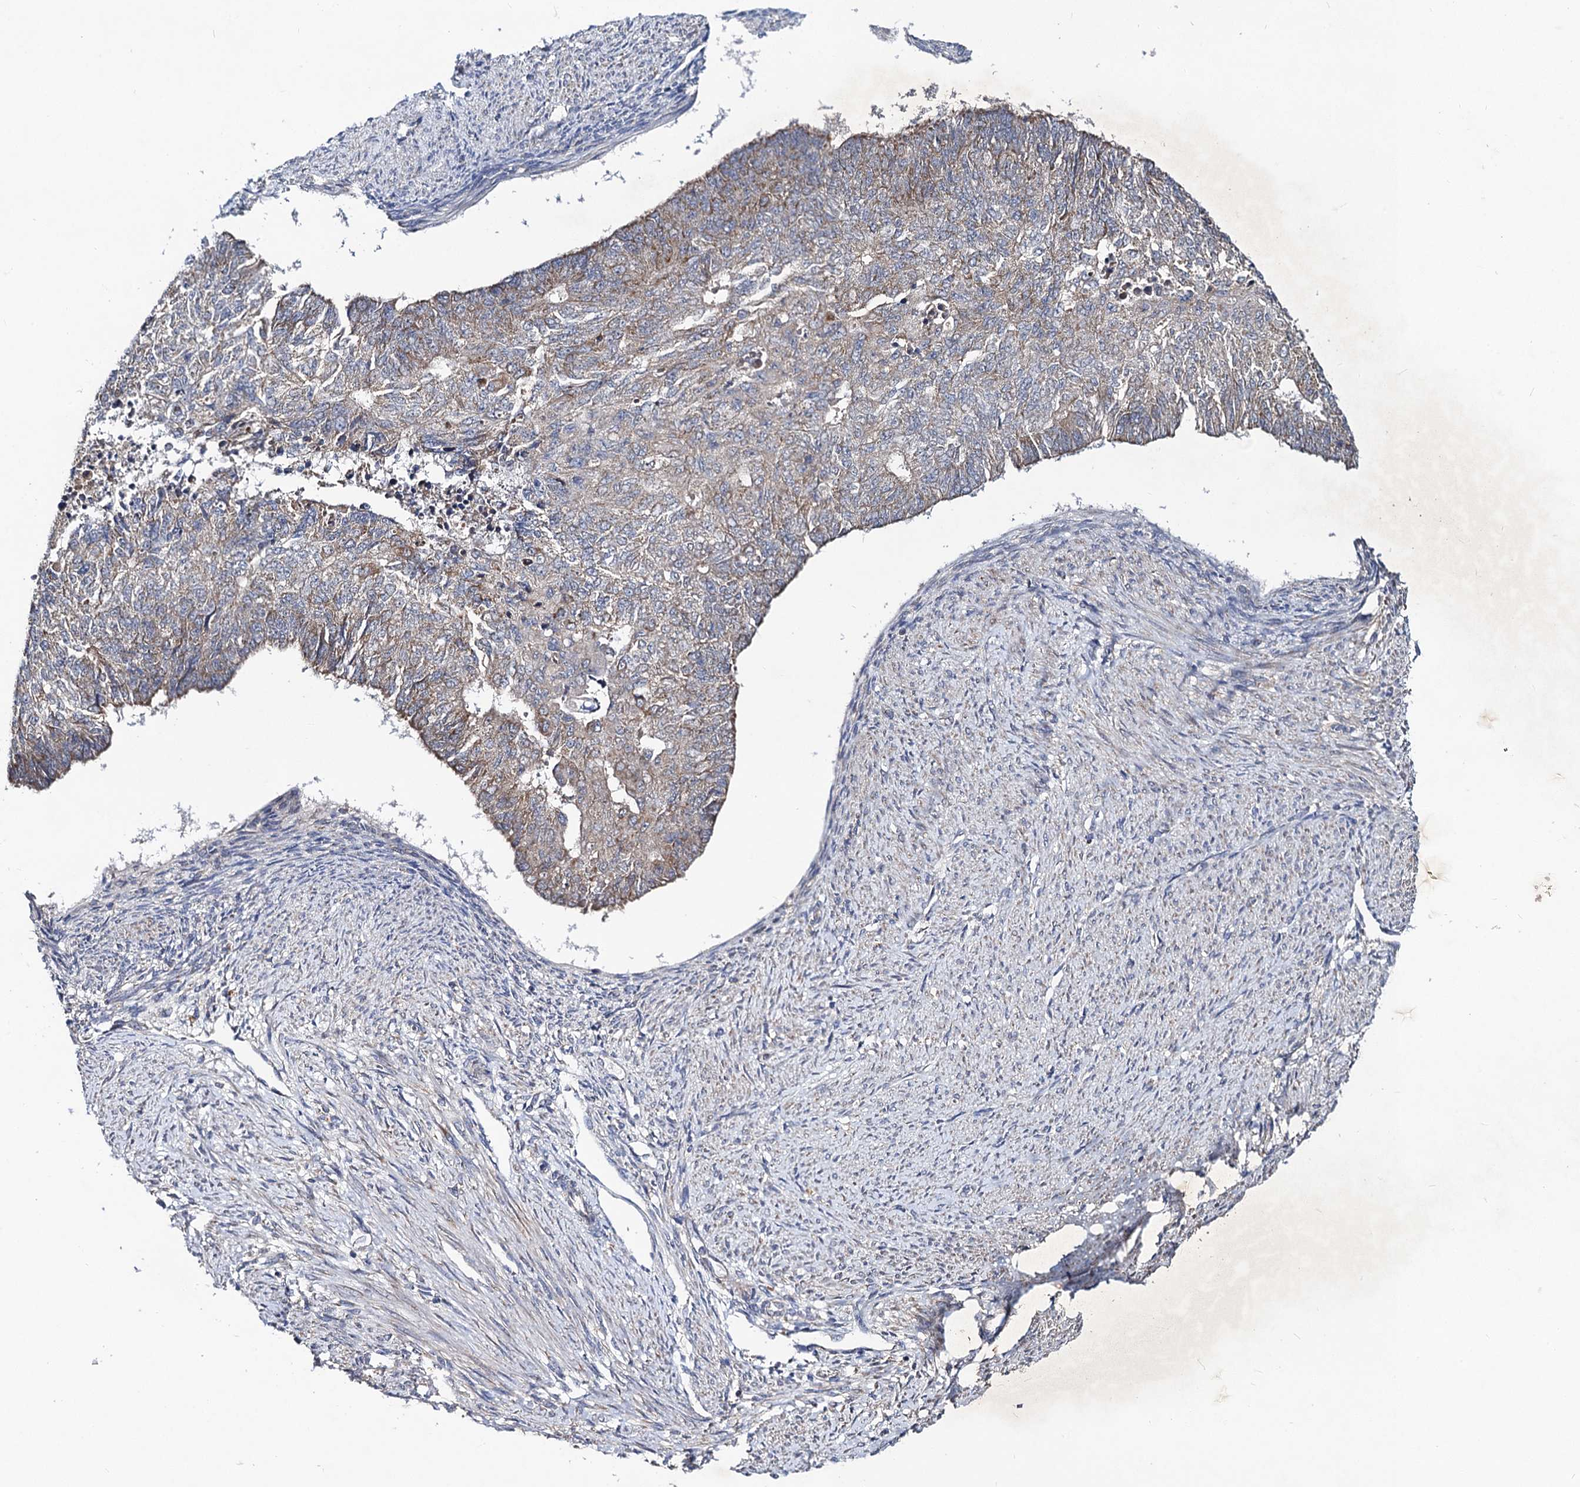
{"staining": {"intensity": "weak", "quantity": ">75%", "location": "cytoplasmic/membranous"}, "tissue": "endometrial cancer", "cell_type": "Tumor cells", "image_type": "cancer", "snomed": [{"axis": "morphology", "description": "Adenocarcinoma, NOS"}, {"axis": "topography", "description": "Endometrium"}], "caption": "Endometrial cancer (adenocarcinoma) stained for a protein (brown) demonstrates weak cytoplasmic/membranous positive staining in approximately >75% of tumor cells.", "gene": "VPS37D", "patient": {"sex": "female", "age": 32}}